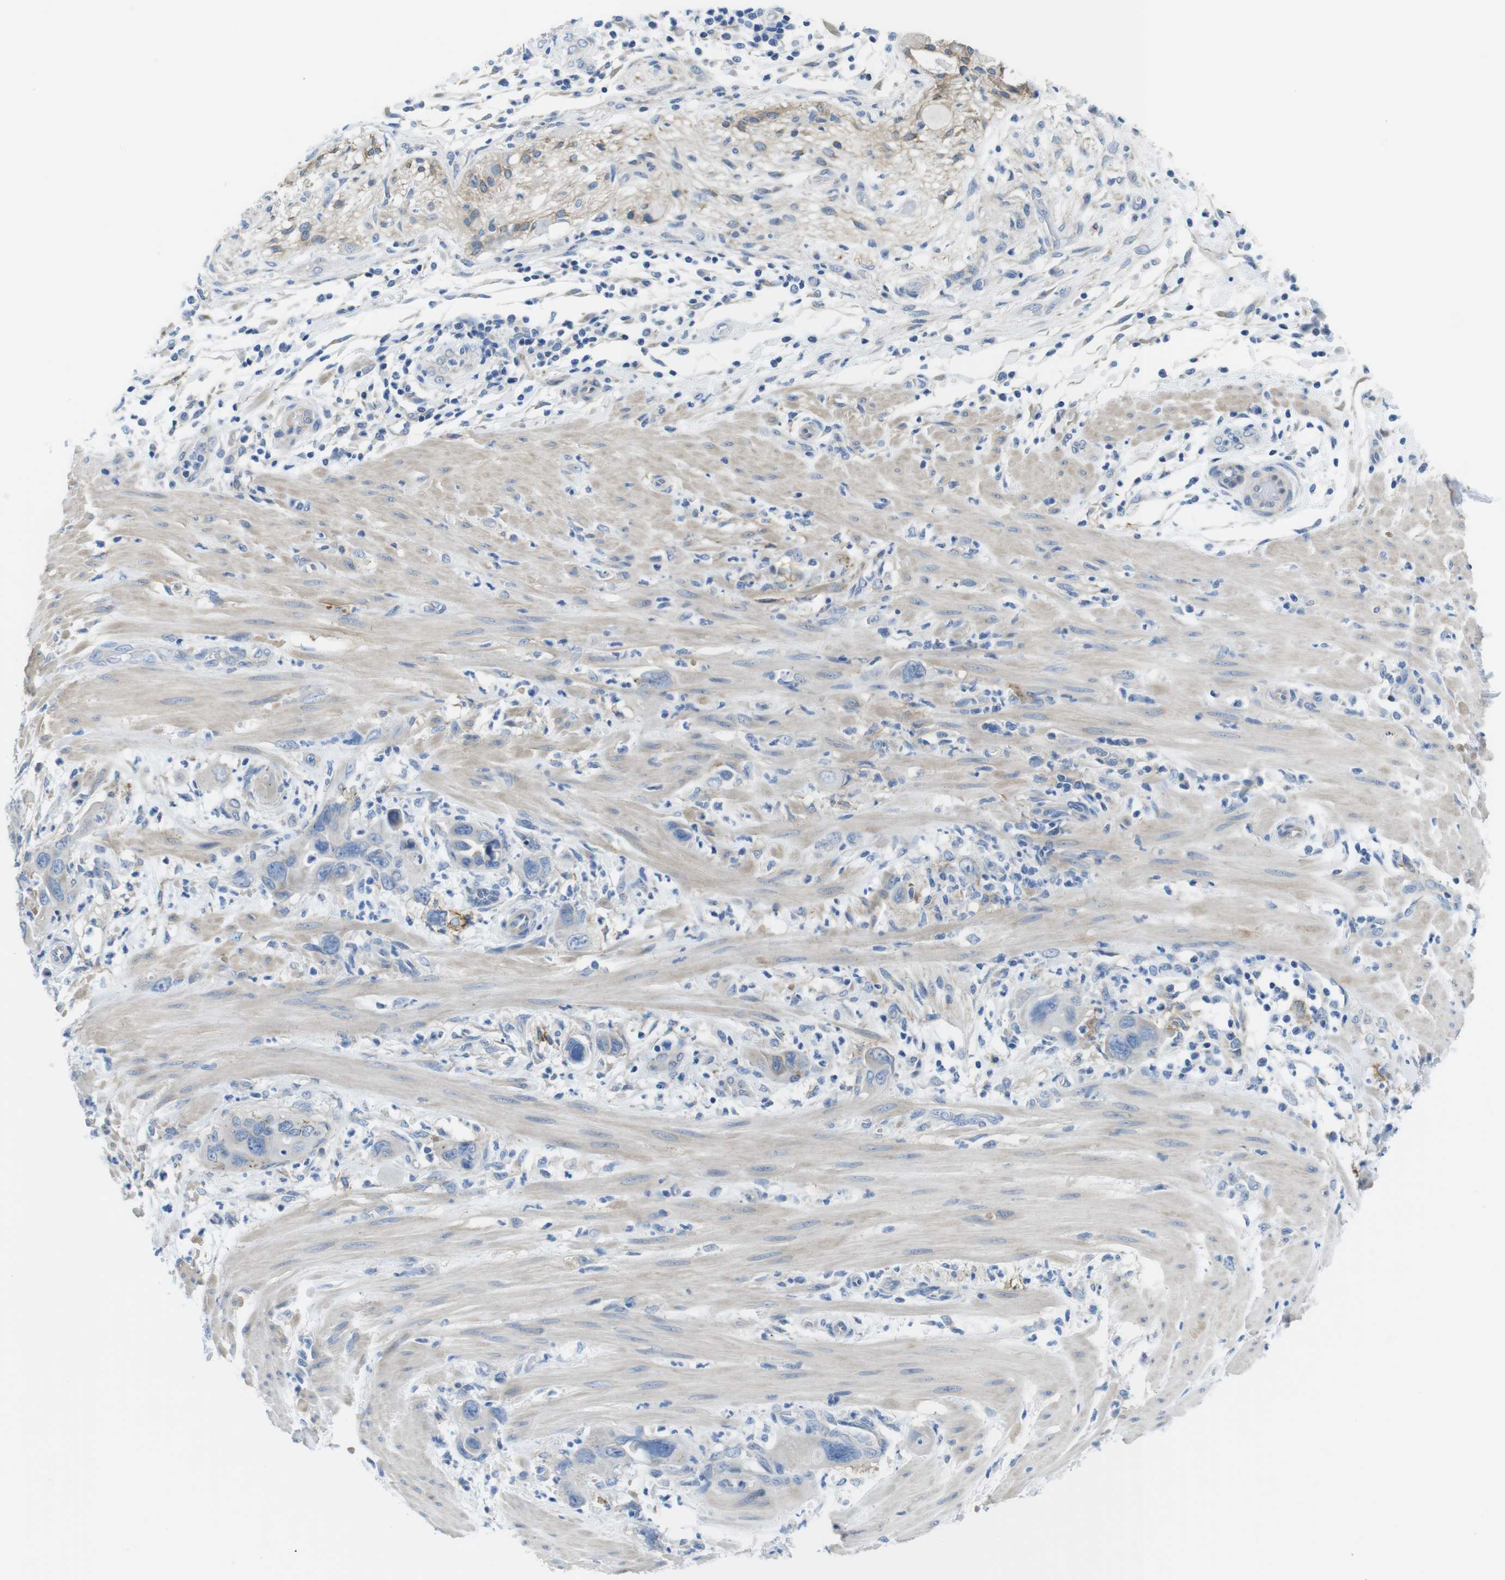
{"staining": {"intensity": "weak", "quantity": "<25%", "location": "cytoplasmic/membranous"}, "tissue": "pancreatic cancer", "cell_type": "Tumor cells", "image_type": "cancer", "snomed": [{"axis": "morphology", "description": "Adenocarcinoma, NOS"}, {"axis": "topography", "description": "Pancreas"}], "caption": "Immunohistochemical staining of pancreatic cancer (adenocarcinoma) reveals no significant expression in tumor cells.", "gene": "CDH8", "patient": {"sex": "female", "age": 71}}